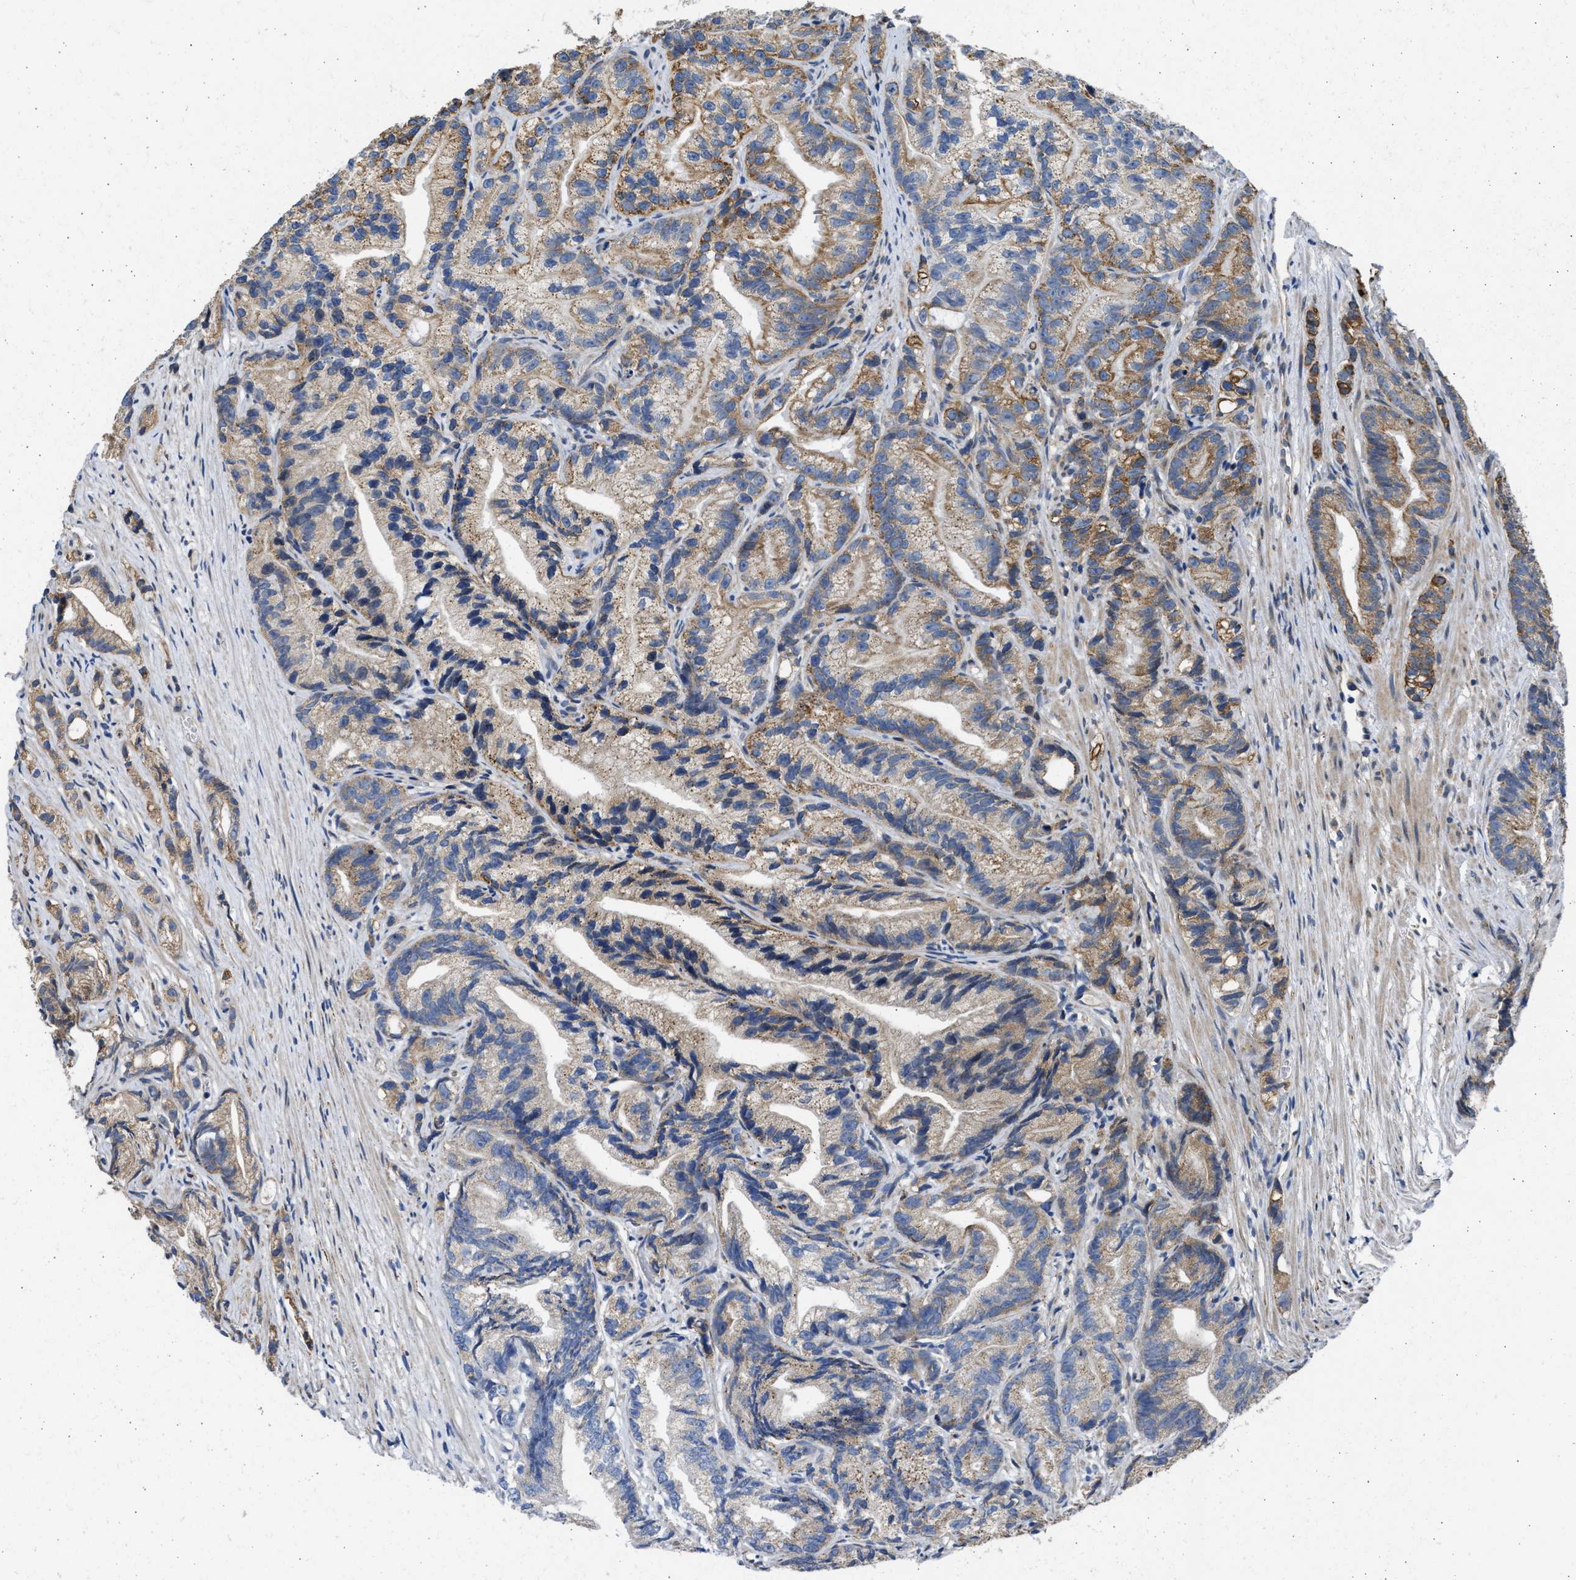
{"staining": {"intensity": "moderate", "quantity": ">75%", "location": "cytoplasmic/membranous"}, "tissue": "prostate cancer", "cell_type": "Tumor cells", "image_type": "cancer", "snomed": [{"axis": "morphology", "description": "Adenocarcinoma, Low grade"}, {"axis": "topography", "description": "Prostate"}], "caption": "Prostate cancer (low-grade adenocarcinoma) tissue shows moderate cytoplasmic/membranous positivity in approximately >75% of tumor cells, visualized by immunohistochemistry.", "gene": "PLD2", "patient": {"sex": "male", "age": 89}}